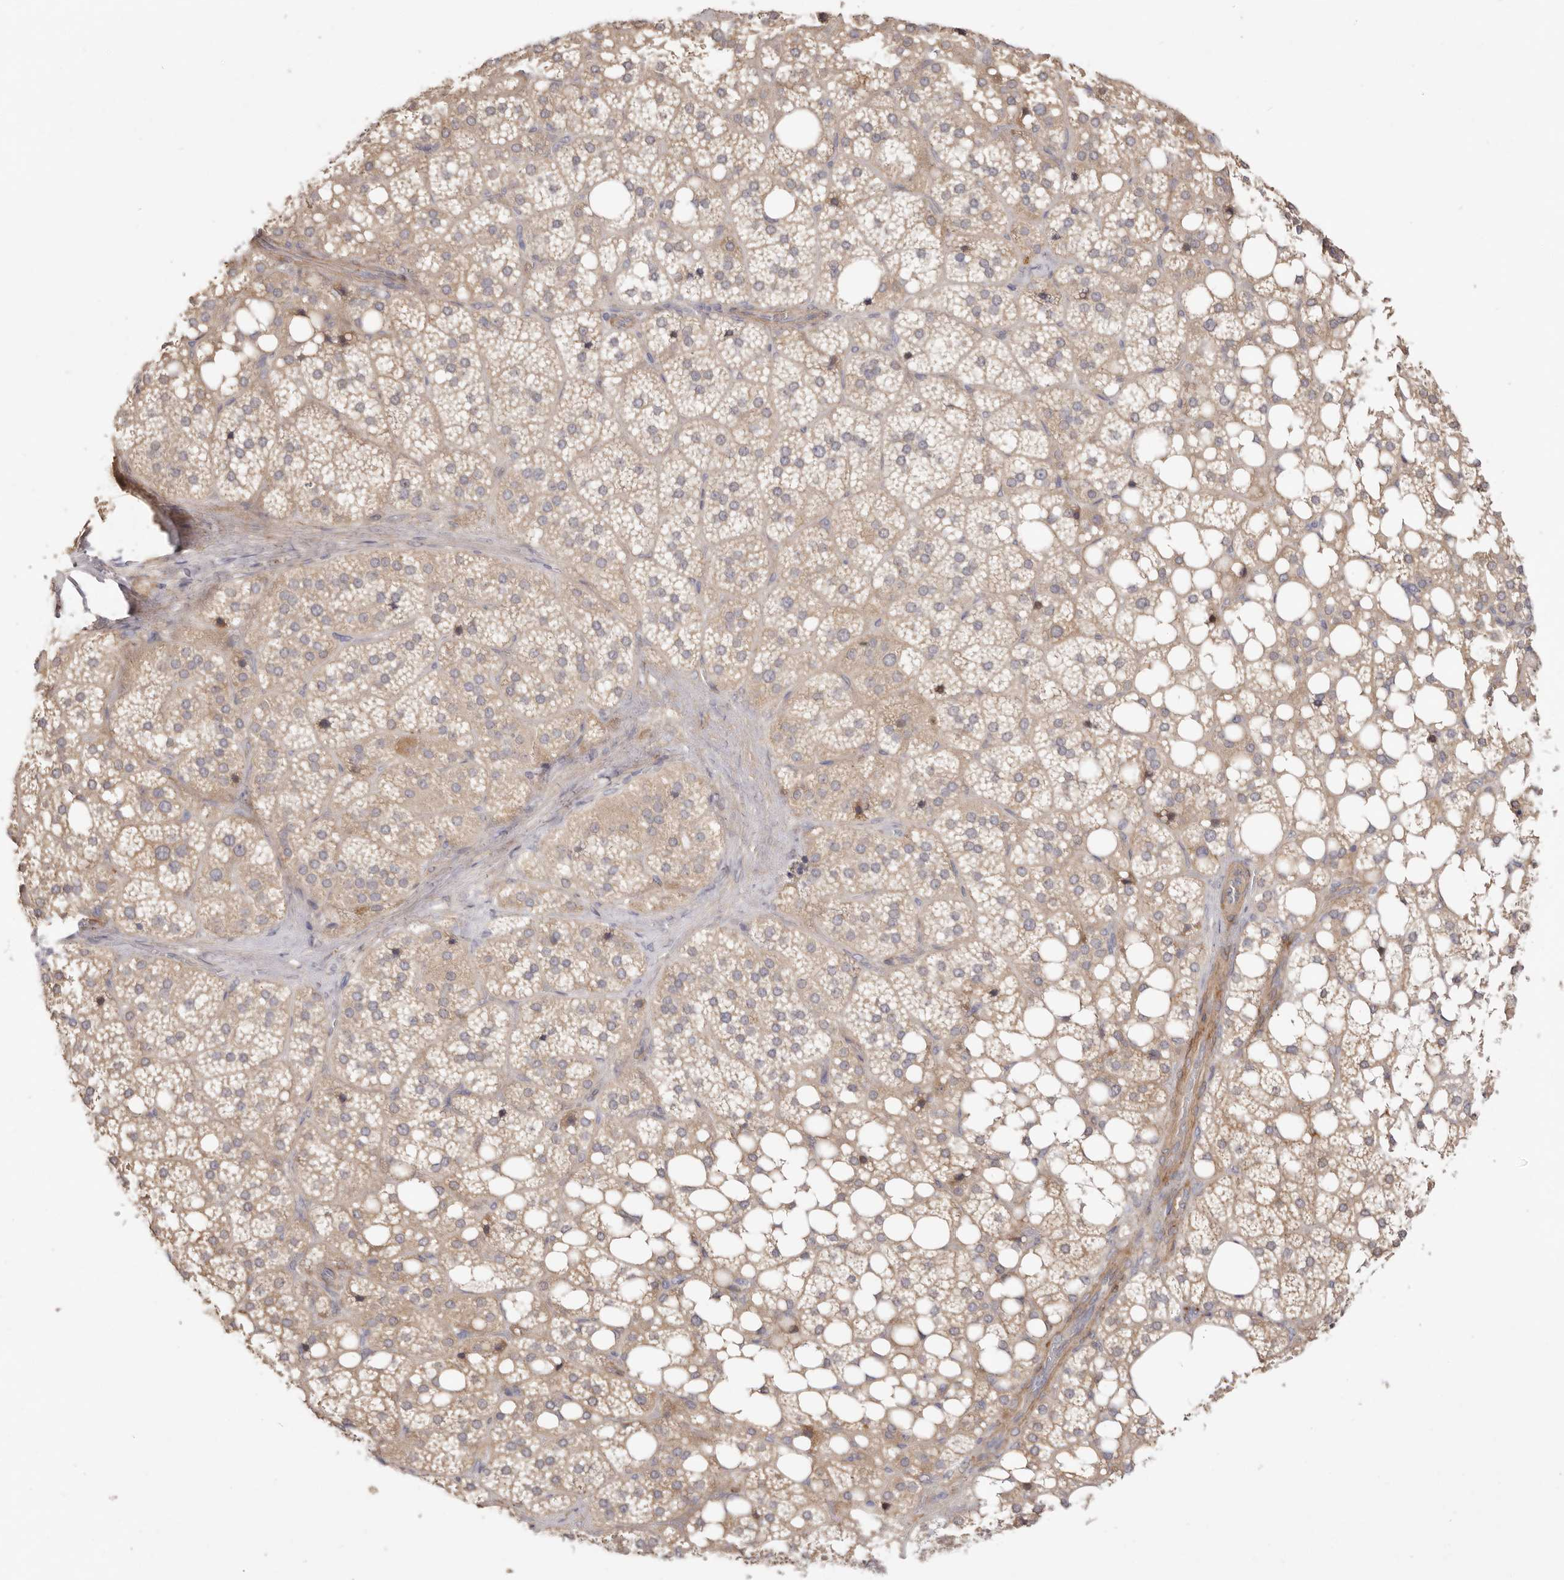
{"staining": {"intensity": "moderate", "quantity": "25%-75%", "location": "cytoplasmic/membranous"}, "tissue": "adrenal gland", "cell_type": "Glandular cells", "image_type": "normal", "snomed": [{"axis": "morphology", "description": "Normal tissue, NOS"}, {"axis": "topography", "description": "Adrenal gland"}], "caption": "An immunohistochemistry (IHC) photomicrograph of unremarkable tissue is shown. Protein staining in brown highlights moderate cytoplasmic/membranous positivity in adrenal gland within glandular cells.", "gene": "ADAMTS9", "patient": {"sex": "female", "age": 59}}